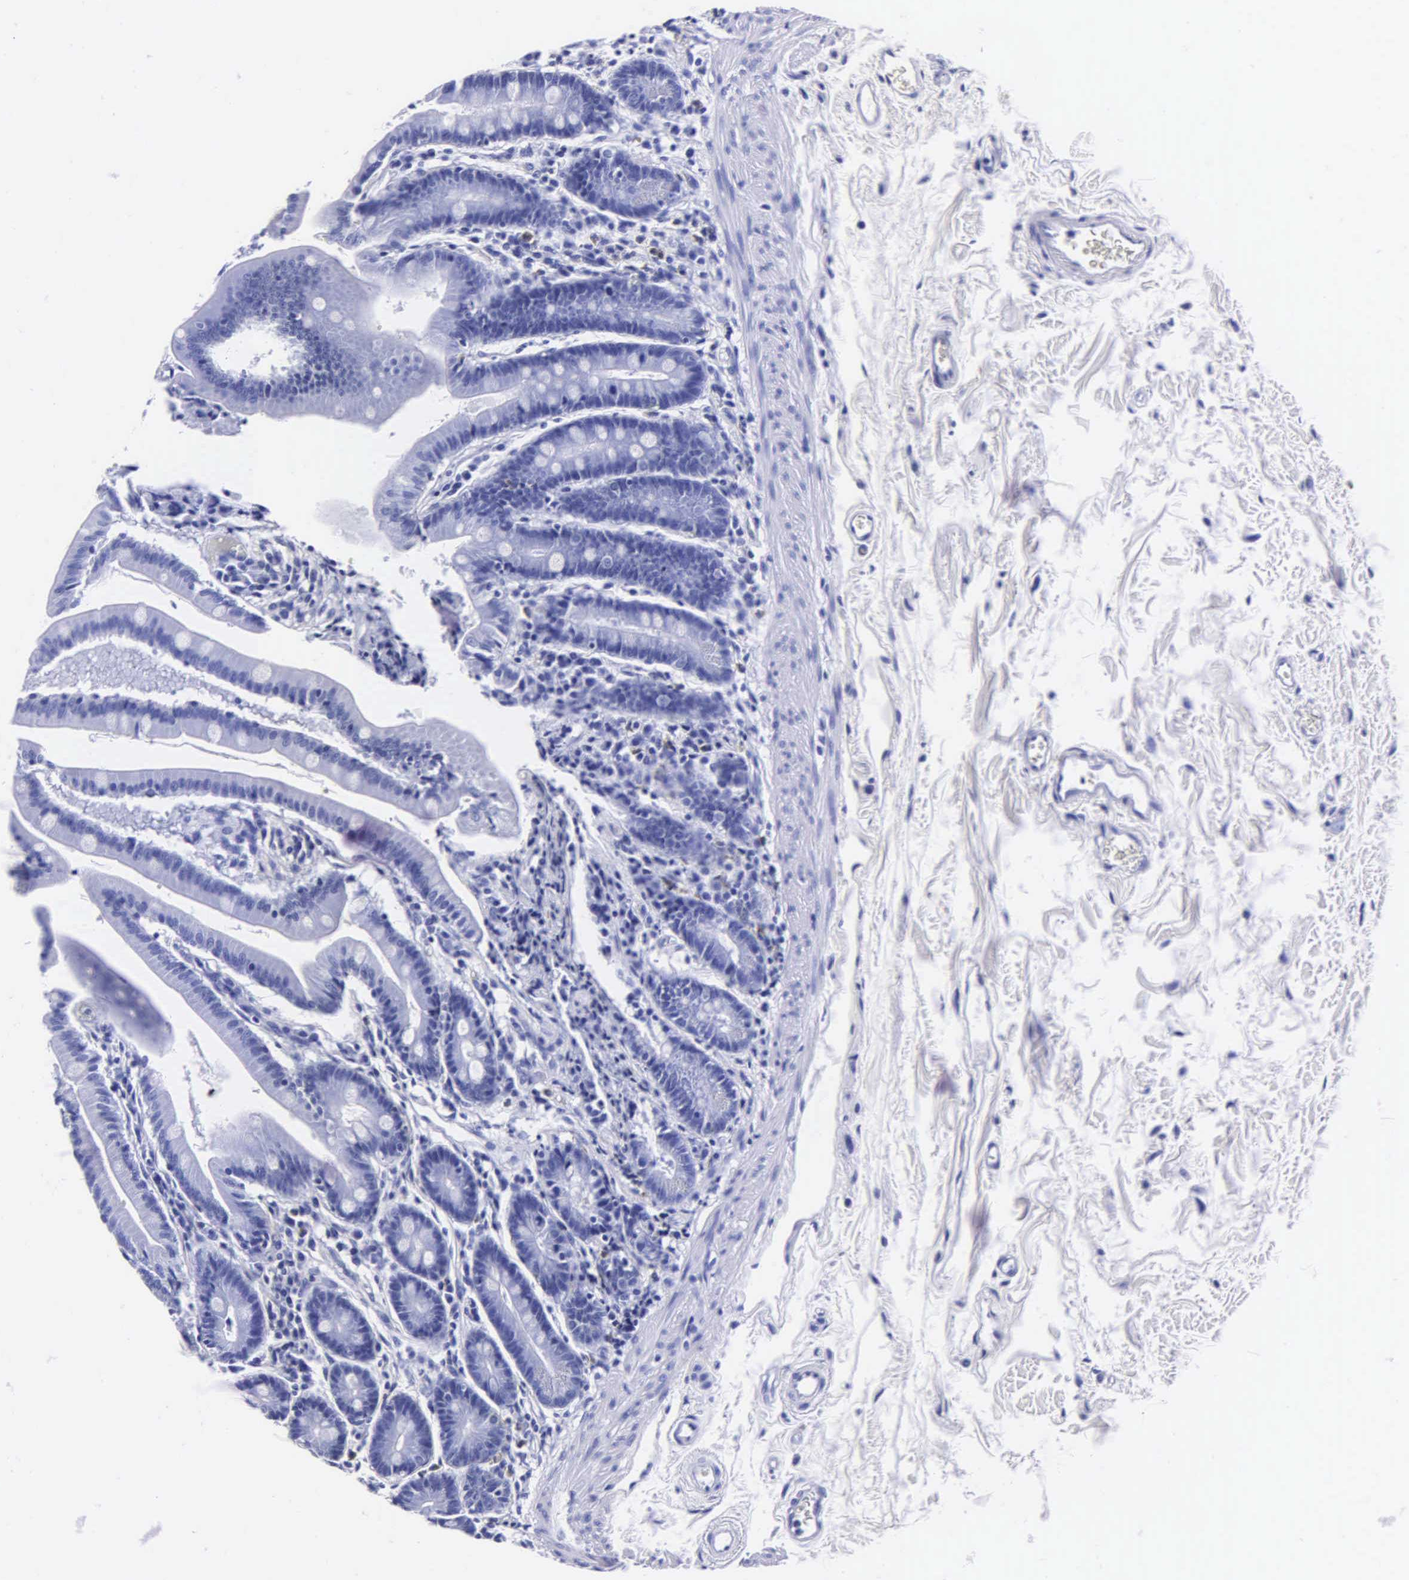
{"staining": {"intensity": "weak", "quantity": "<25%", "location": "cytoplasmic/membranous"}, "tissue": "duodenum", "cell_type": "Glandular cells", "image_type": "normal", "snomed": [{"axis": "morphology", "description": "Normal tissue, NOS"}, {"axis": "topography", "description": "Duodenum"}], "caption": "IHC image of normal duodenum: human duodenum stained with DAB shows no significant protein staining in glandular cells. (IHC, brightfield microscopy, high magnification).", "gene": "MB", "patient": {"sex": "female", "age": 77}}